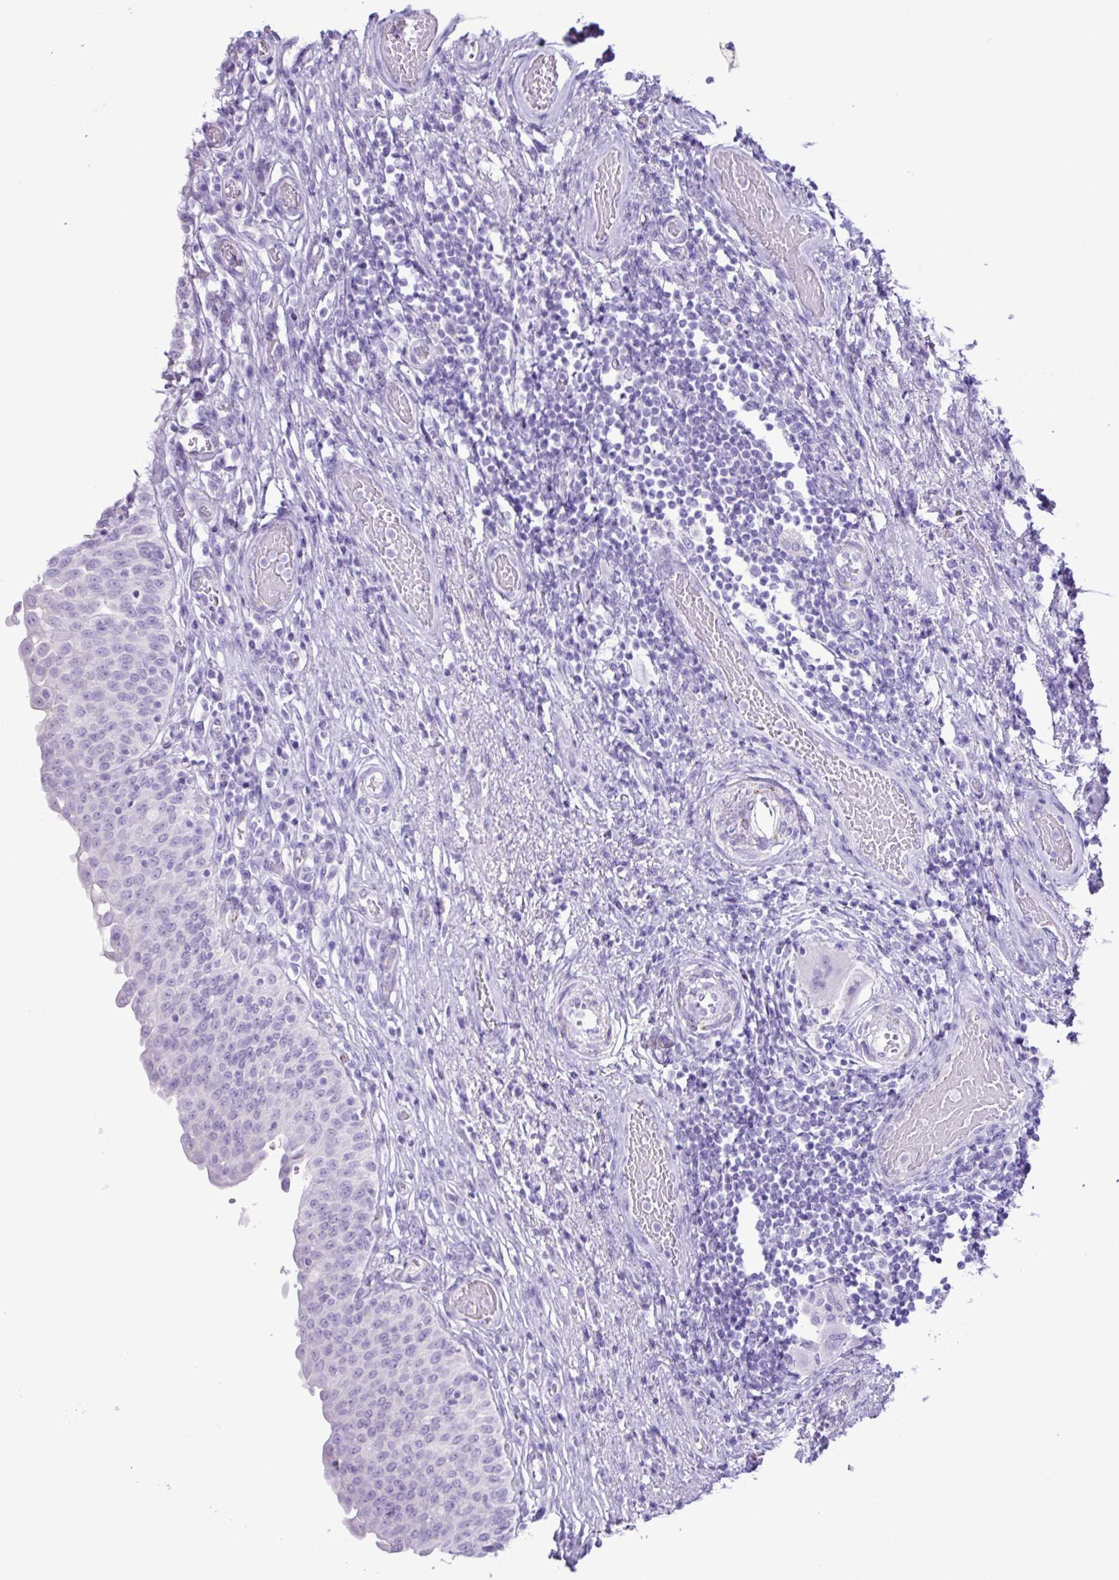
{"staining": {"intensity": "negative", "quantity": "none", "location": "none"}, "tissue": "urinary bladder", "cell_type": "Urothelial cells", "image_type": "normal", "snomed": [{"axis": "morphology", "description": "Normal tissue, NOS"}, {"axis": "topography", "description": "Urinary bladder"}], "caption": "Human urinary bladder stained for a protein using immunohistochemistry exhibits no staining in urothelial cells.", "gene": "CKMT2", "patient": {"sex": "male", "age": 71}}